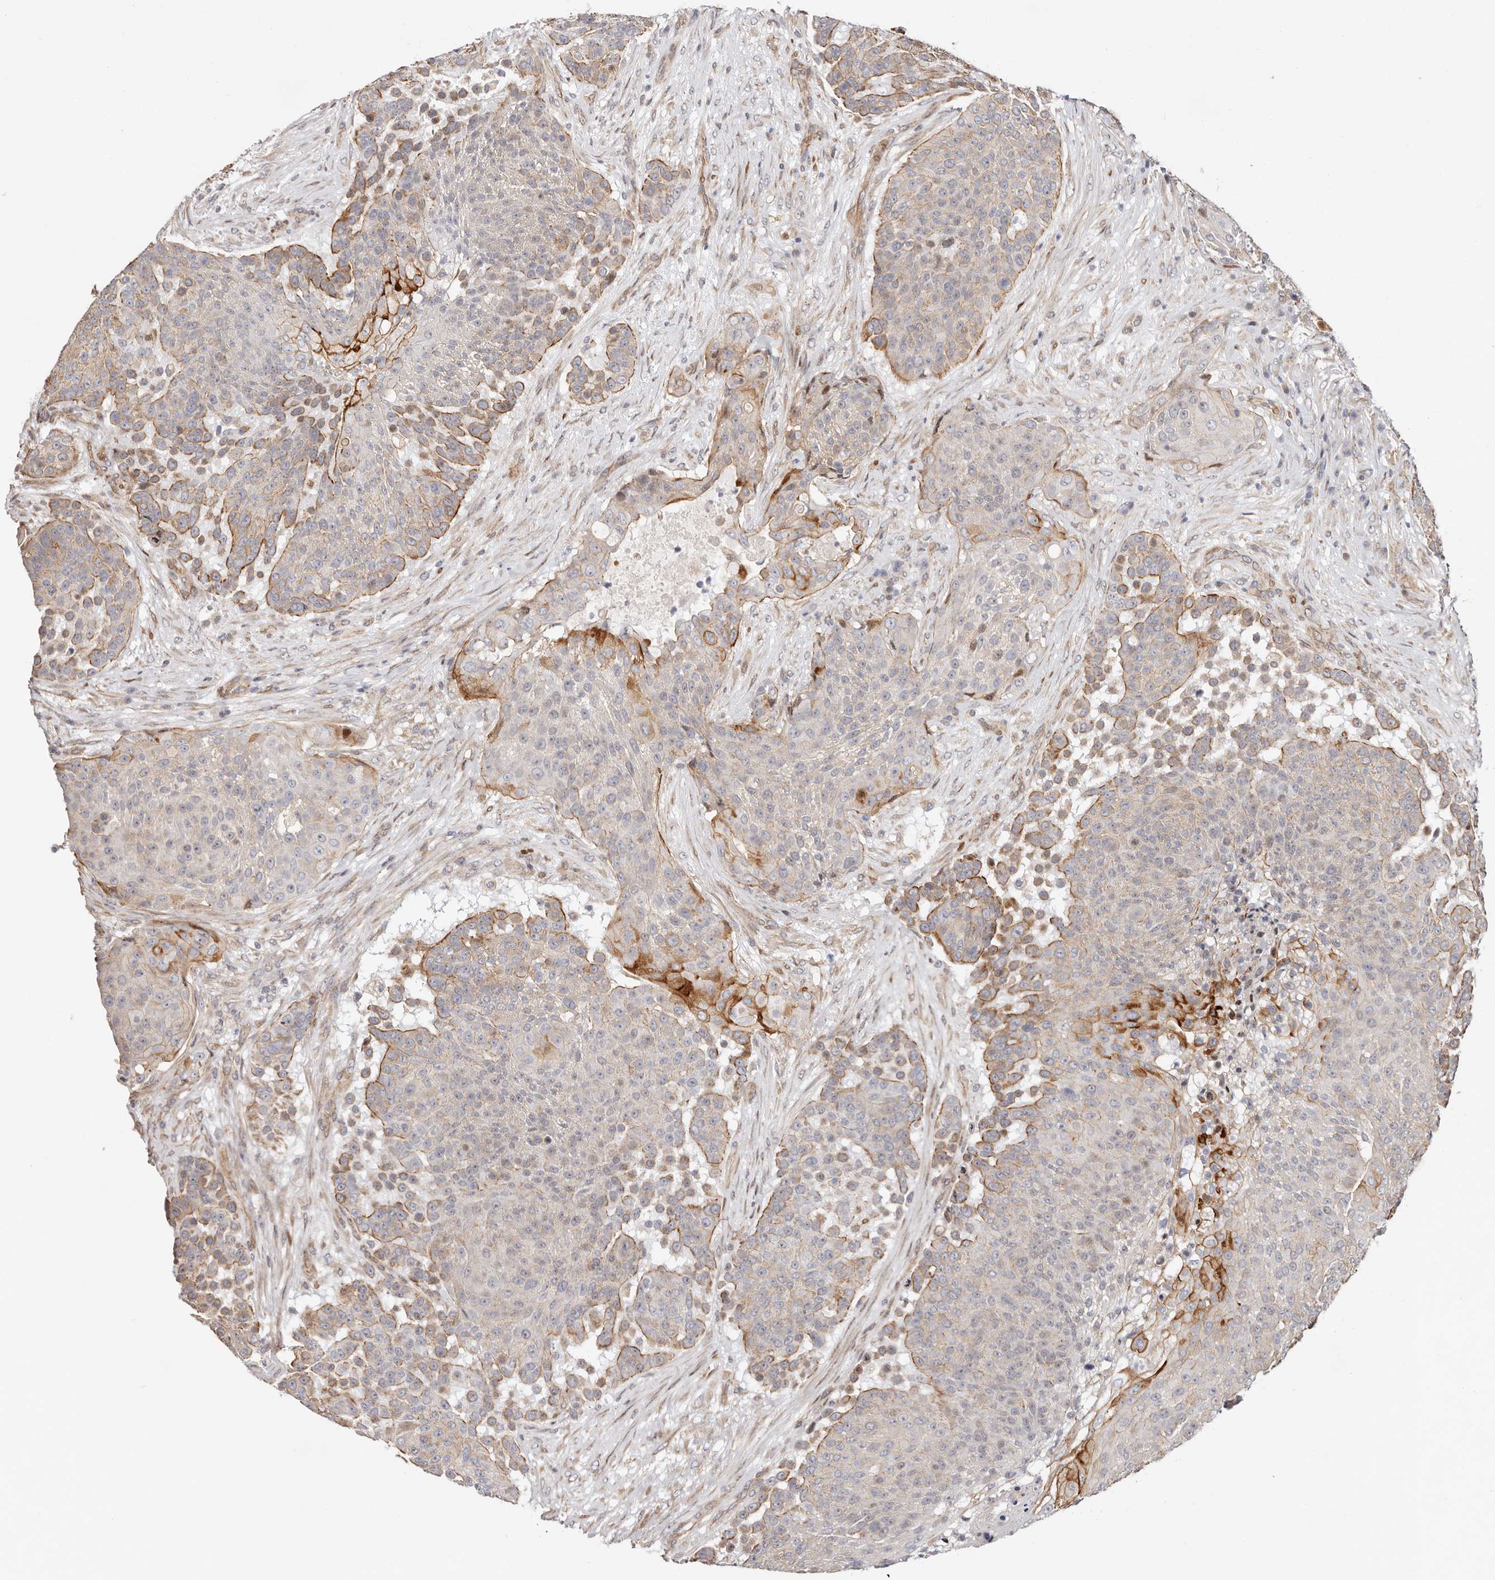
{"staining": {"intensity": "strong", "quantity": "<25%", "location": "cytoplasmic/membranous"}, "tissue": "urothelial cancer", "cell_type": "Tumor cells", "image_type": "cancer", "snomed": [{"axis": "morphology", "description": "Urothelial carcinoma, High grade"}, {"axis": "topography", "description": "Urinary bladder"}], "caption": "Human high-grade urothelial carcinoma stained with a brown dye reveals strong cytoplasmic/membranous positive positivity in approximately <25% of tumor cells.", "gene": "EPHX3", "patient": {"sex": "female", "age": 63}}